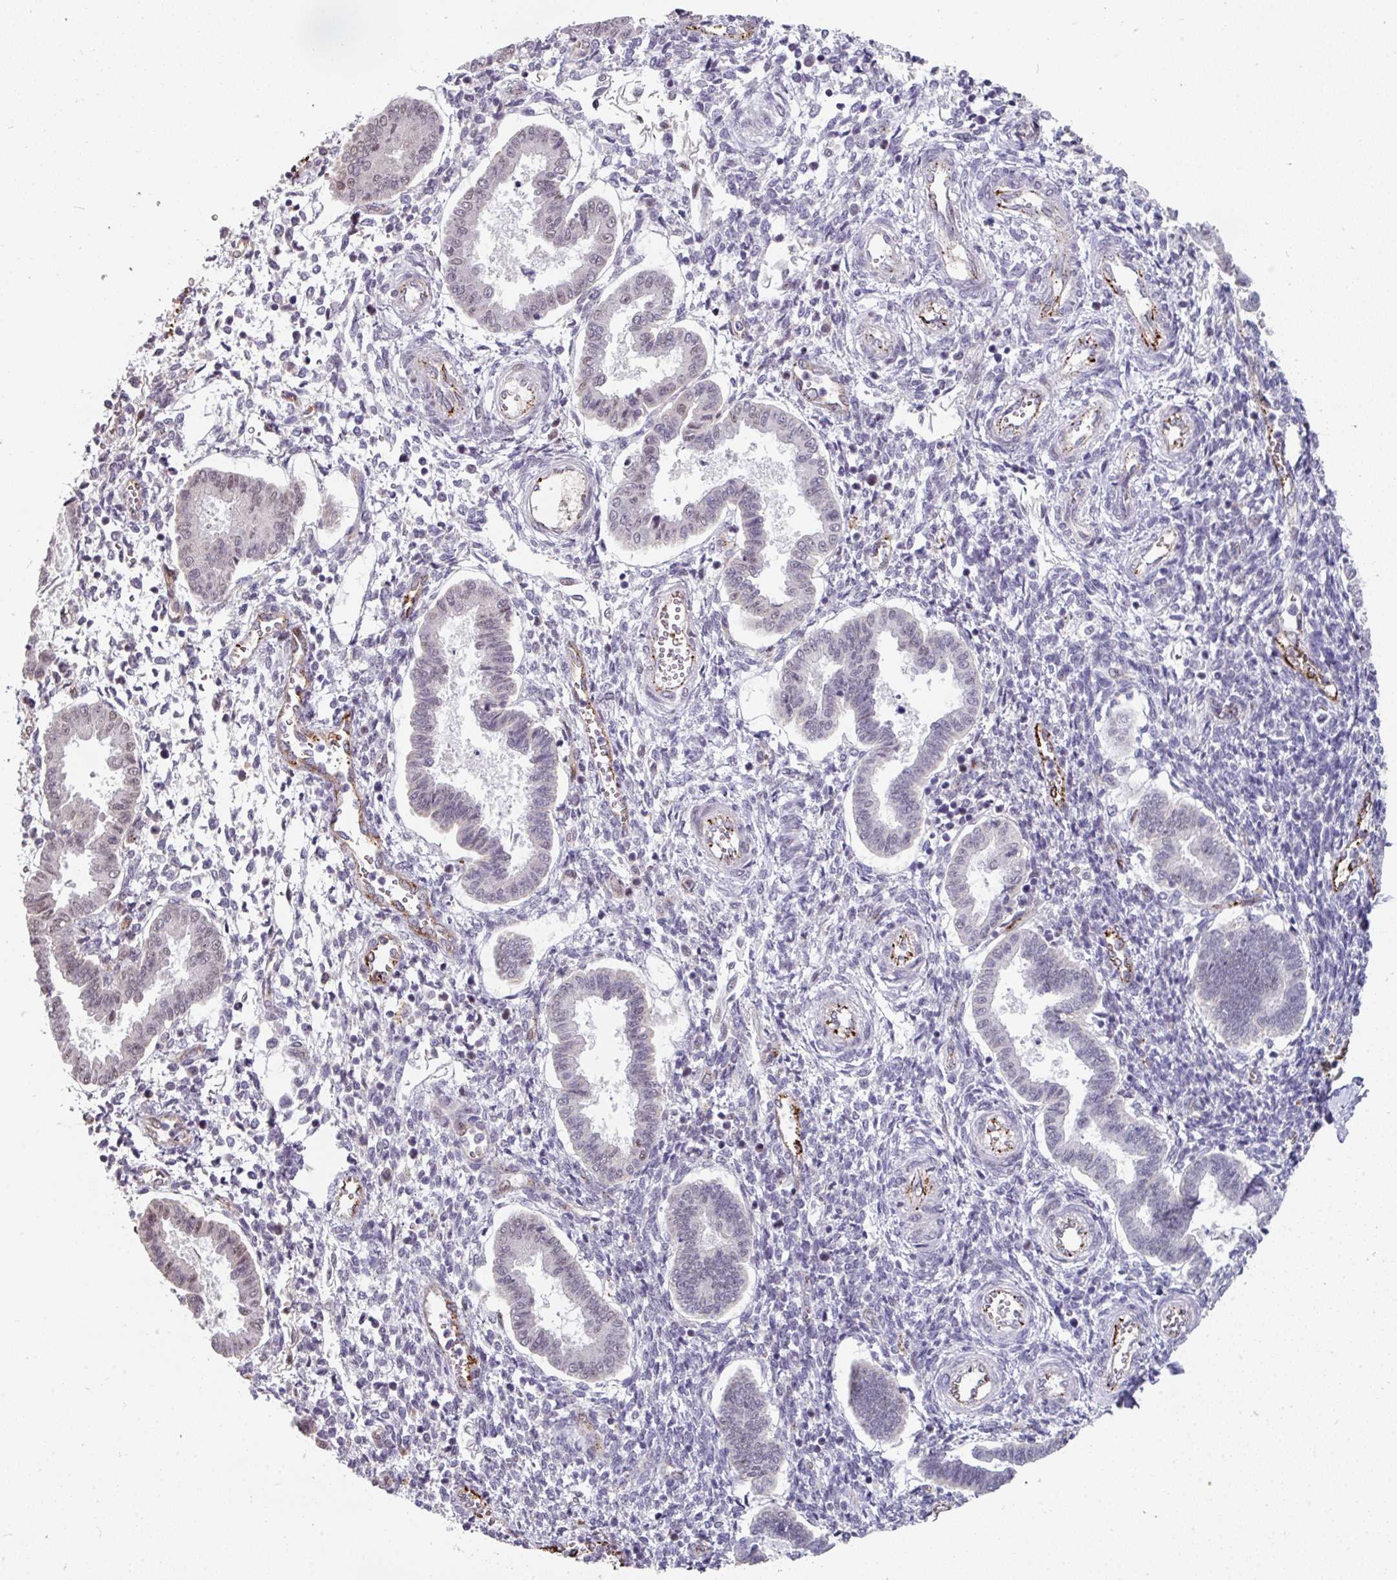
{"staining": {"intensity": "negative", "quantity": "none", "location": "none"}, "tissue": "endometrium", "cell_type": "Cells in endometrial stroma", "image_type": "normal", "snomed": [{"axis": "morphology", "description": "Normal tissue, NOS"}, {"axis": "topography", "description": "Endometrium"}], "caption": "This is an immunohistochemistry (IHC) image of unremarkable human endometrium. There is no positivity in cells in endometrial stroma.", "gene": "SIDT2", "patient": {"sex": "female", "age": 24}}